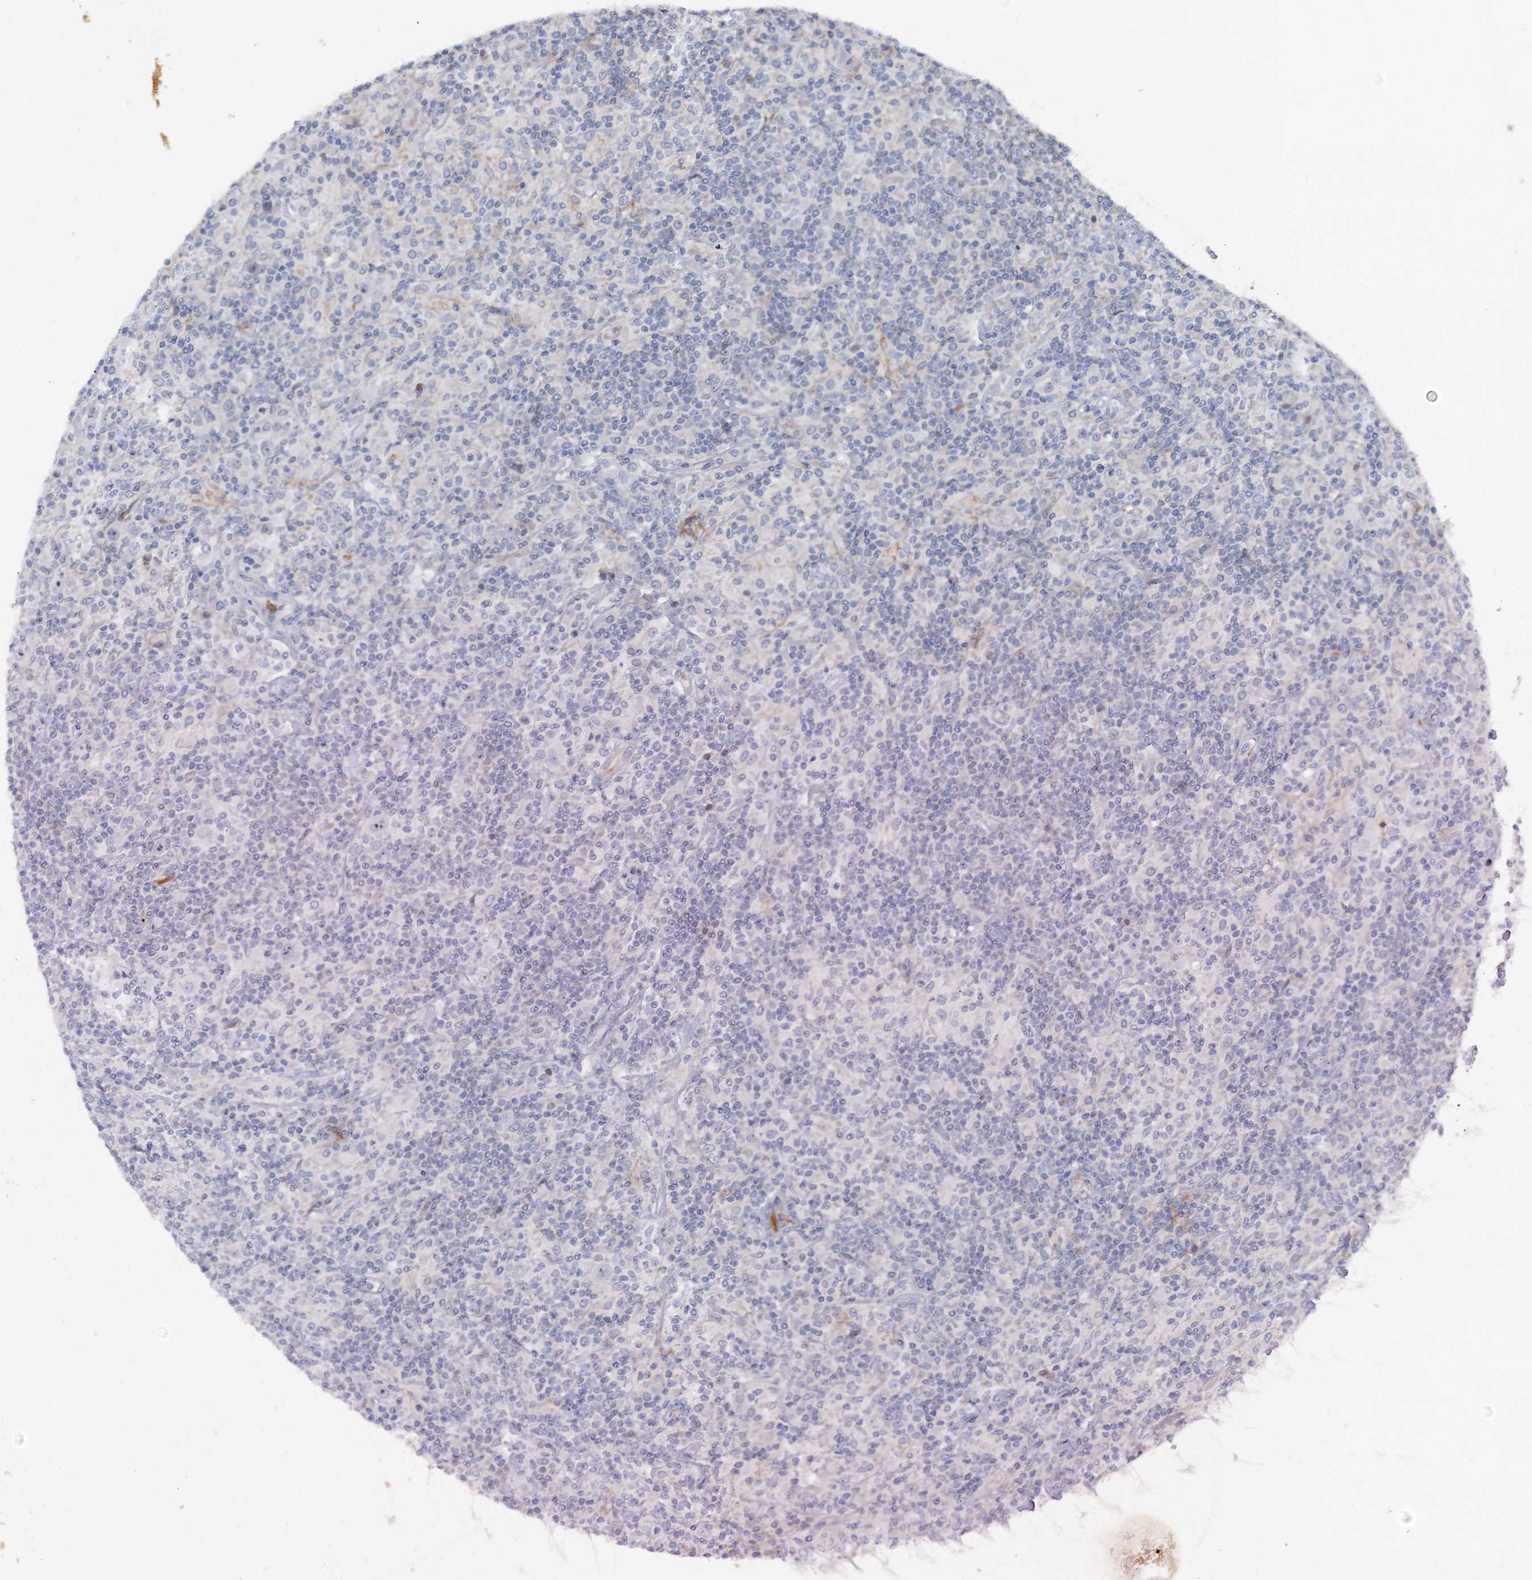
{"staining": {"intensity": "negative", "quantity": "none", "location": "none"}, "tissue": "lymphoma", "cell_type": "Tumor cells", "image_type": "cancer", "snomed": [{"axis": "morphology", "description": "Hodgkin's disease, NOS"}, {"axis": "topography", "description": "Lymph node"}], "caption": "Human Hodgkin's disease stained for a protein using immunohistochemistry reveals no staining in tumor cells.", "gene": "PLLP", "patient": {"sex": "male", "age": 70}}